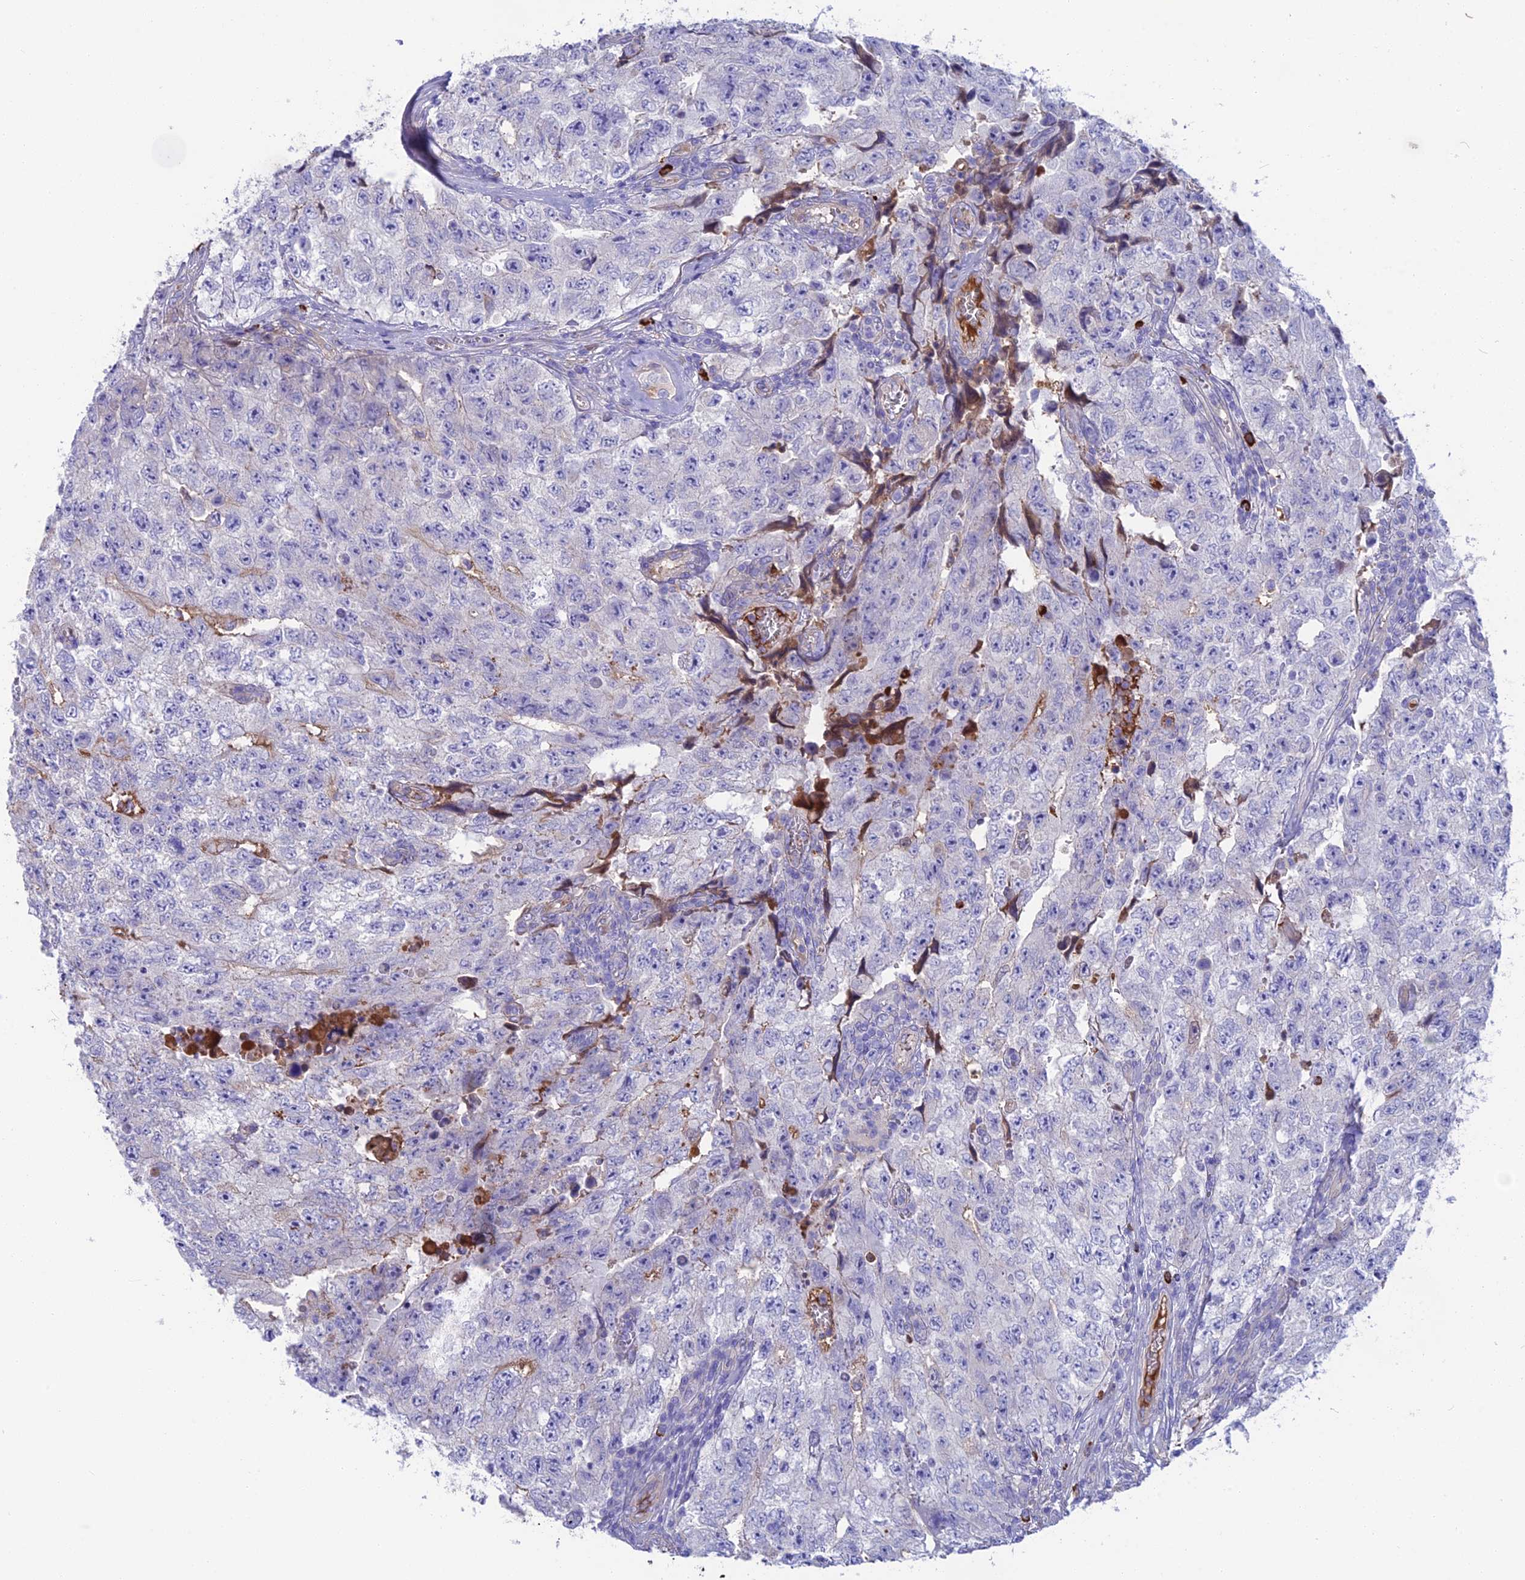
{"staining": {"intensity": "negative", "quantity": "none", "location": "none"}, "tissue": "testis cancer", "cell_type": "Tumor cells", "image_type": "cancer", "snomed": [{"axis": "morphology", "description": "Carcinoma, Embryonal, NOS"}, {"axis": "topography", "description": "Testis"}], "caption": "Immunohistochemical staining of human testis cancer reveals no significant expression in tumor cells.", "gene": "SNAP91", "patient": {"sex": "male", "age": 17}}